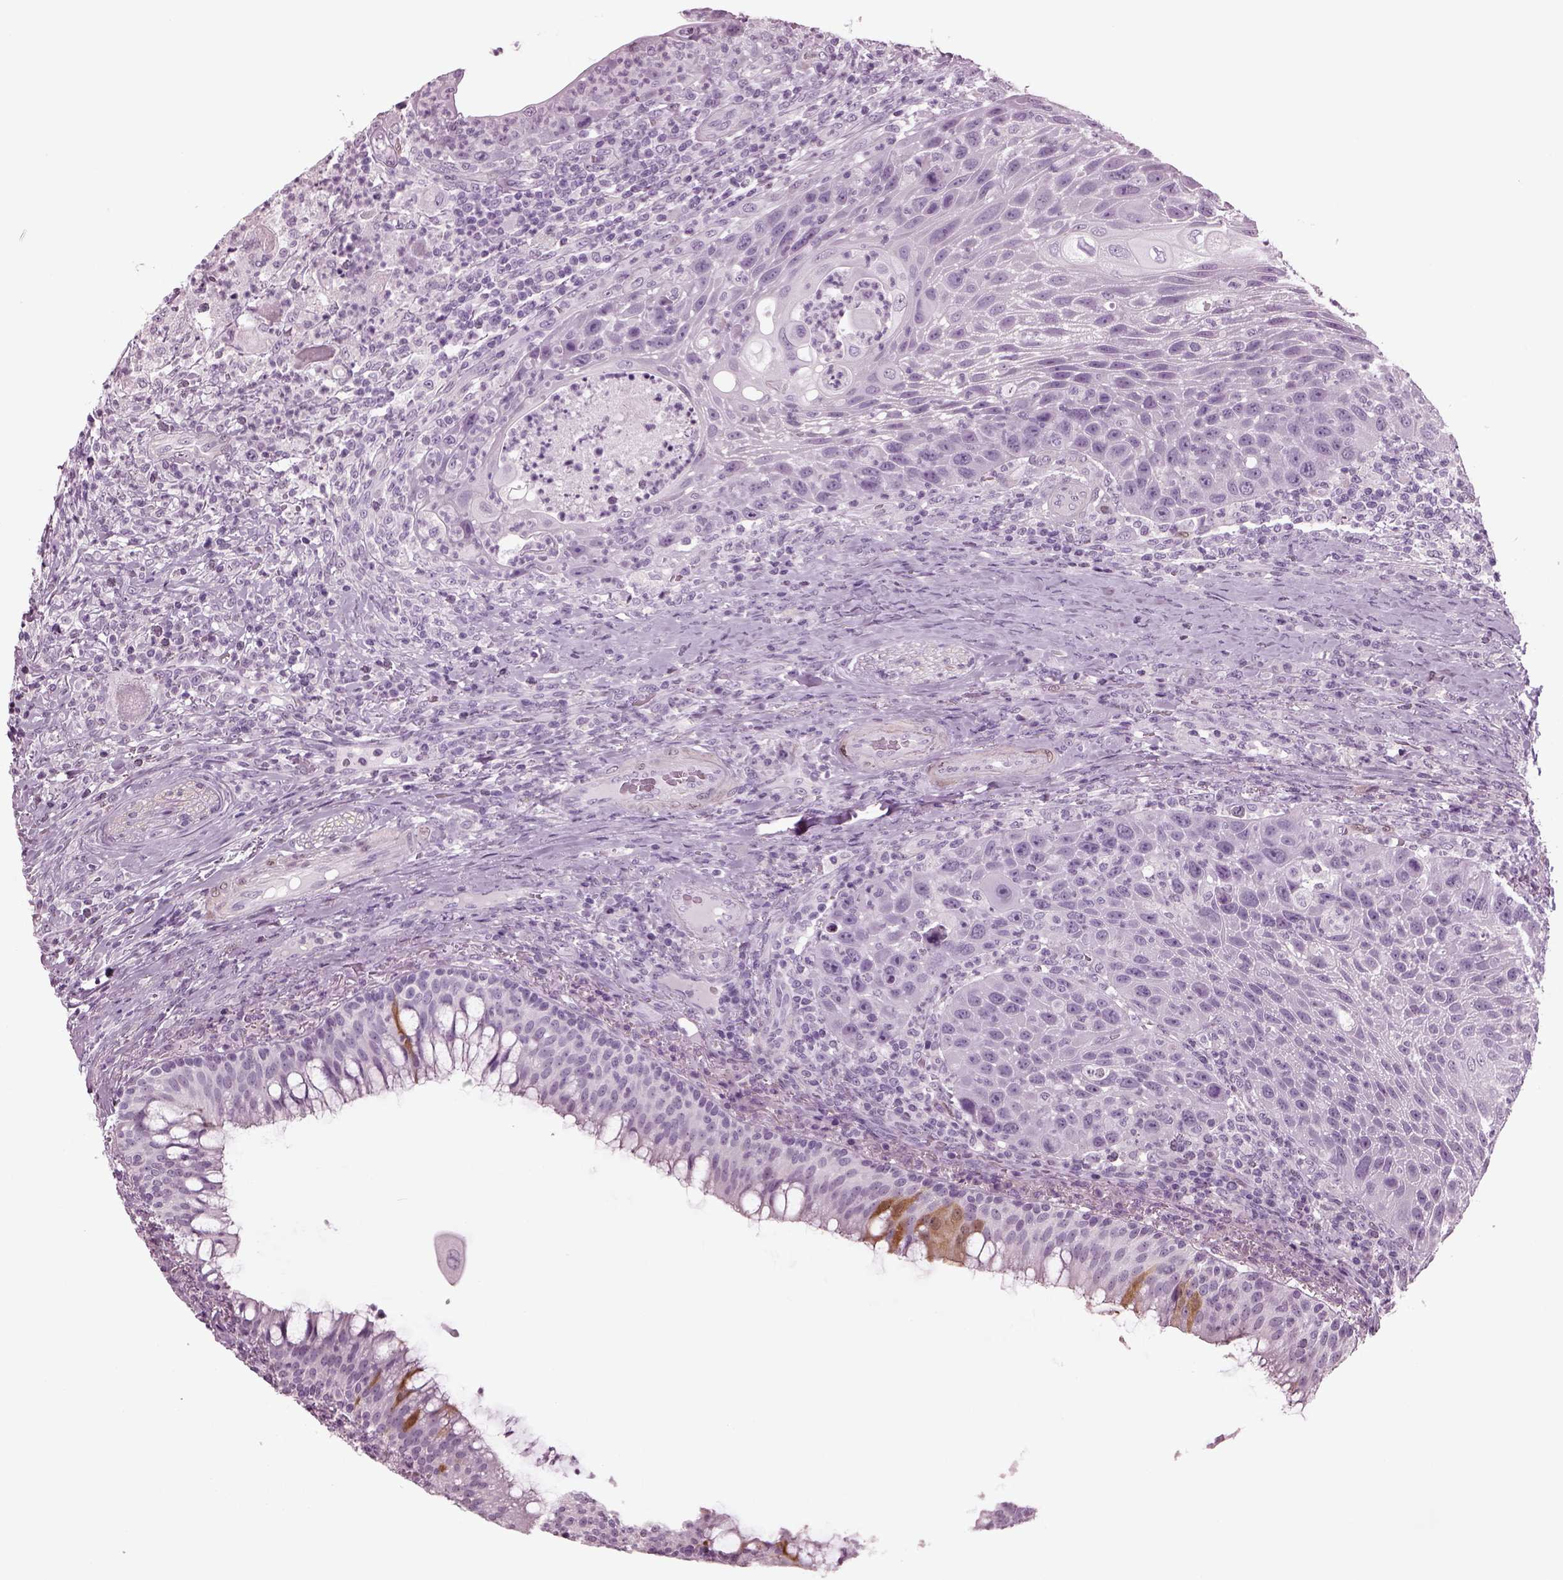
{"staining": {"intensity": "negative", "quantity": "none", "location": "none"}, "tissue": "head and neck cancer", "cell_type": "Tumor cells", "image_type": "cancer", "snomed": [{"axis": "morphology", "description": "Squamous cell carcinoma, NOS"}, {"axis": "topography", "description": "Head-Neck"}], "caption": "The immunohistochemistry histopathology image has no significant staining in tumor cells of head and neck cancer (squamous cell carcinoma) tissue.", "gene": "TPPP2", "patient": {"sex": "male", "age": 69}}